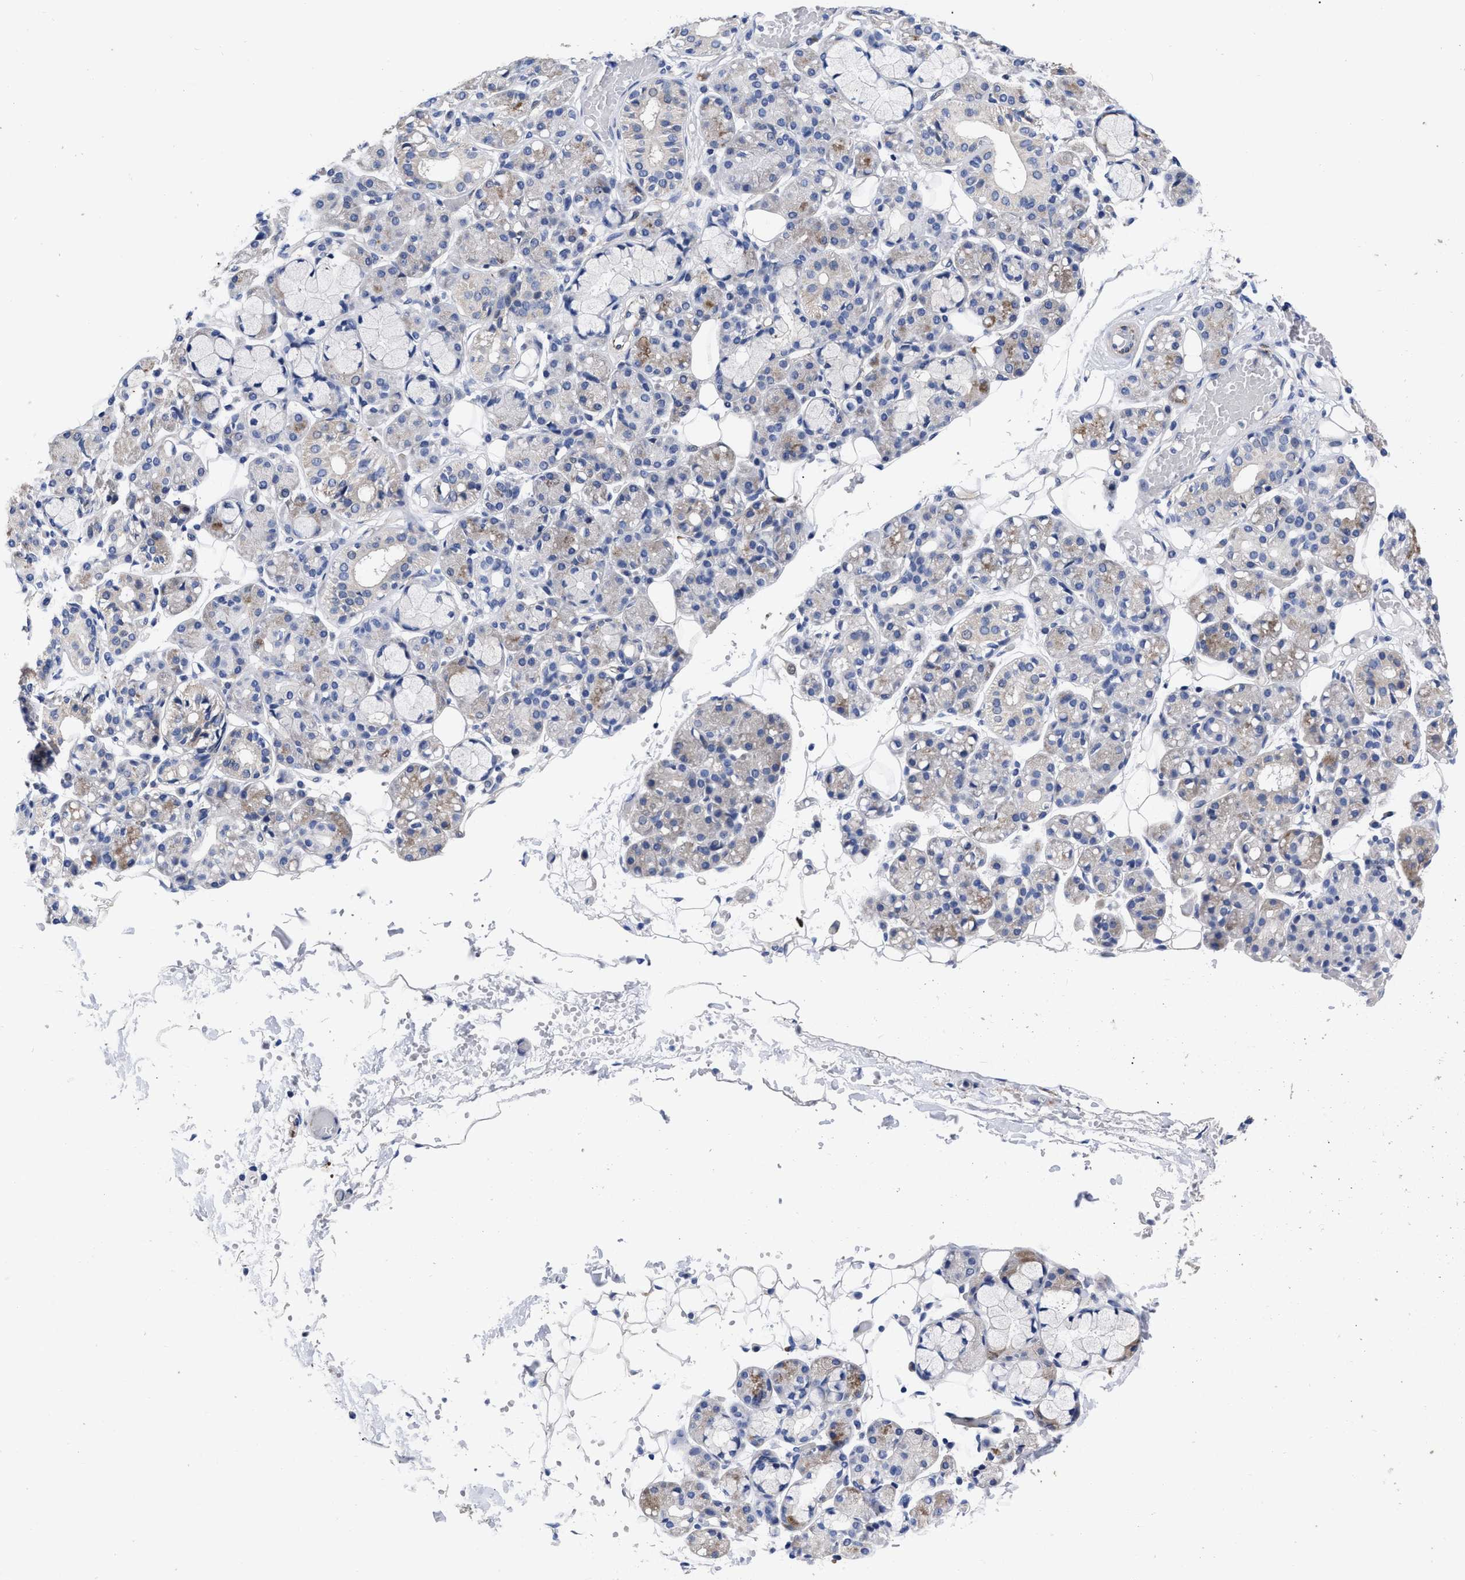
{"staining": {"intensity": "strong", "quantity": "25%-75%", "location": "cytoplasmic/membranous"}, "tissue": "salivary gland", "cell_type": "Glandular cells", "image_type": "normal", "snomed": [{"axis": "morphology", "description": "Normal tissue, NOS"}, {"axis": "topography", "description": "Salivary gland"}], "caption": "Immunohistochemistry photomicrograph of unremarkable salivary gland stained for a protein (brown), which exhibits high levels of strong cytoplasmic/membranous staining in about 25%-75% of glandular cells.", "gene": "CCN5", "patient": {"sex": "male", "age": 63}}